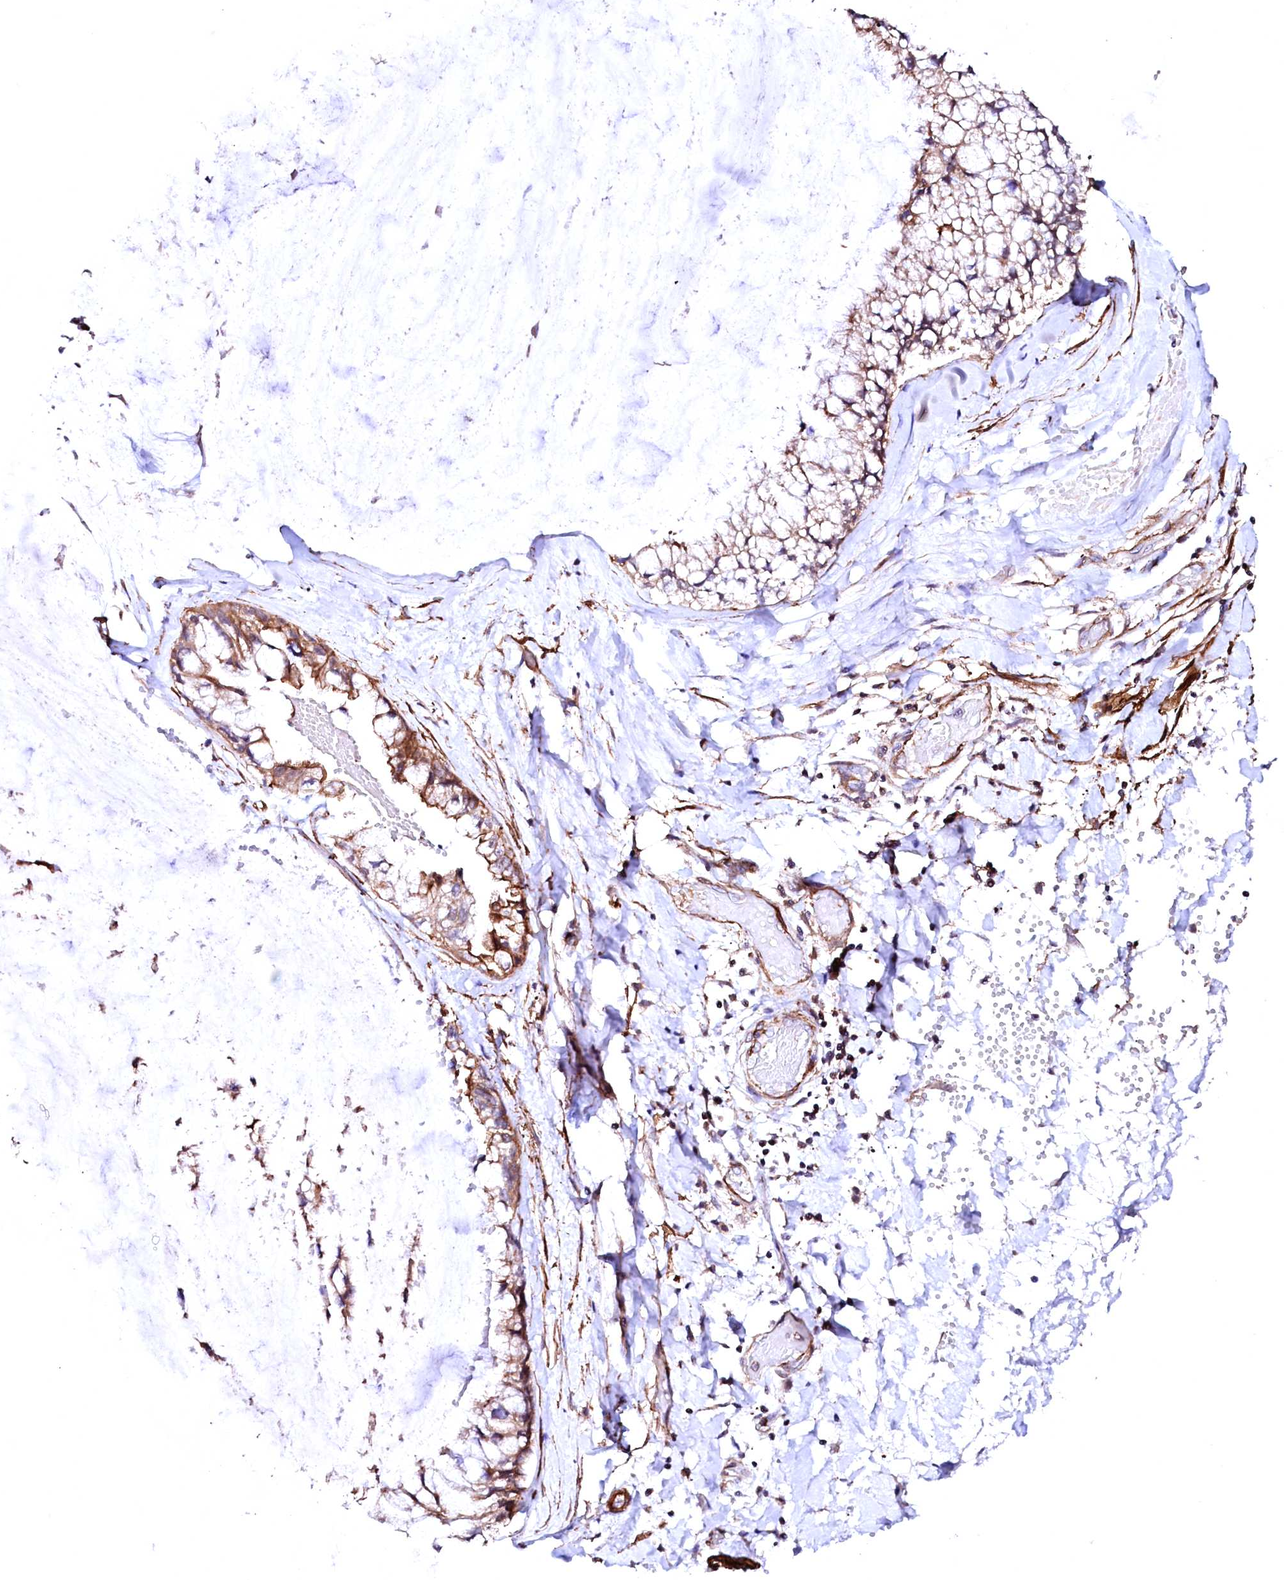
{"staining": {"intensity": "moderate", "quantity": ">75%", "location": "cytoplasmic/membranous"}, "tissue": "ovarian cancer", "cell_type": "Tumor cells", "image_type": "cancer", "snomed": [{"axis": "morphology", "description": "Cystadenocarcinoma, mucinous, NOS"}, {"axis": "topography", "description": "Ovary"}], "caption": "The histopathology image exhibits staining of ovarian cancer (mucinous cystadenocarcinoma), revealing moderate cytoplasmic/membranous protein staining (brown color) within tumor cells.", "gene": "GPR176", "patient": {"sex": "female", "age": 39}}